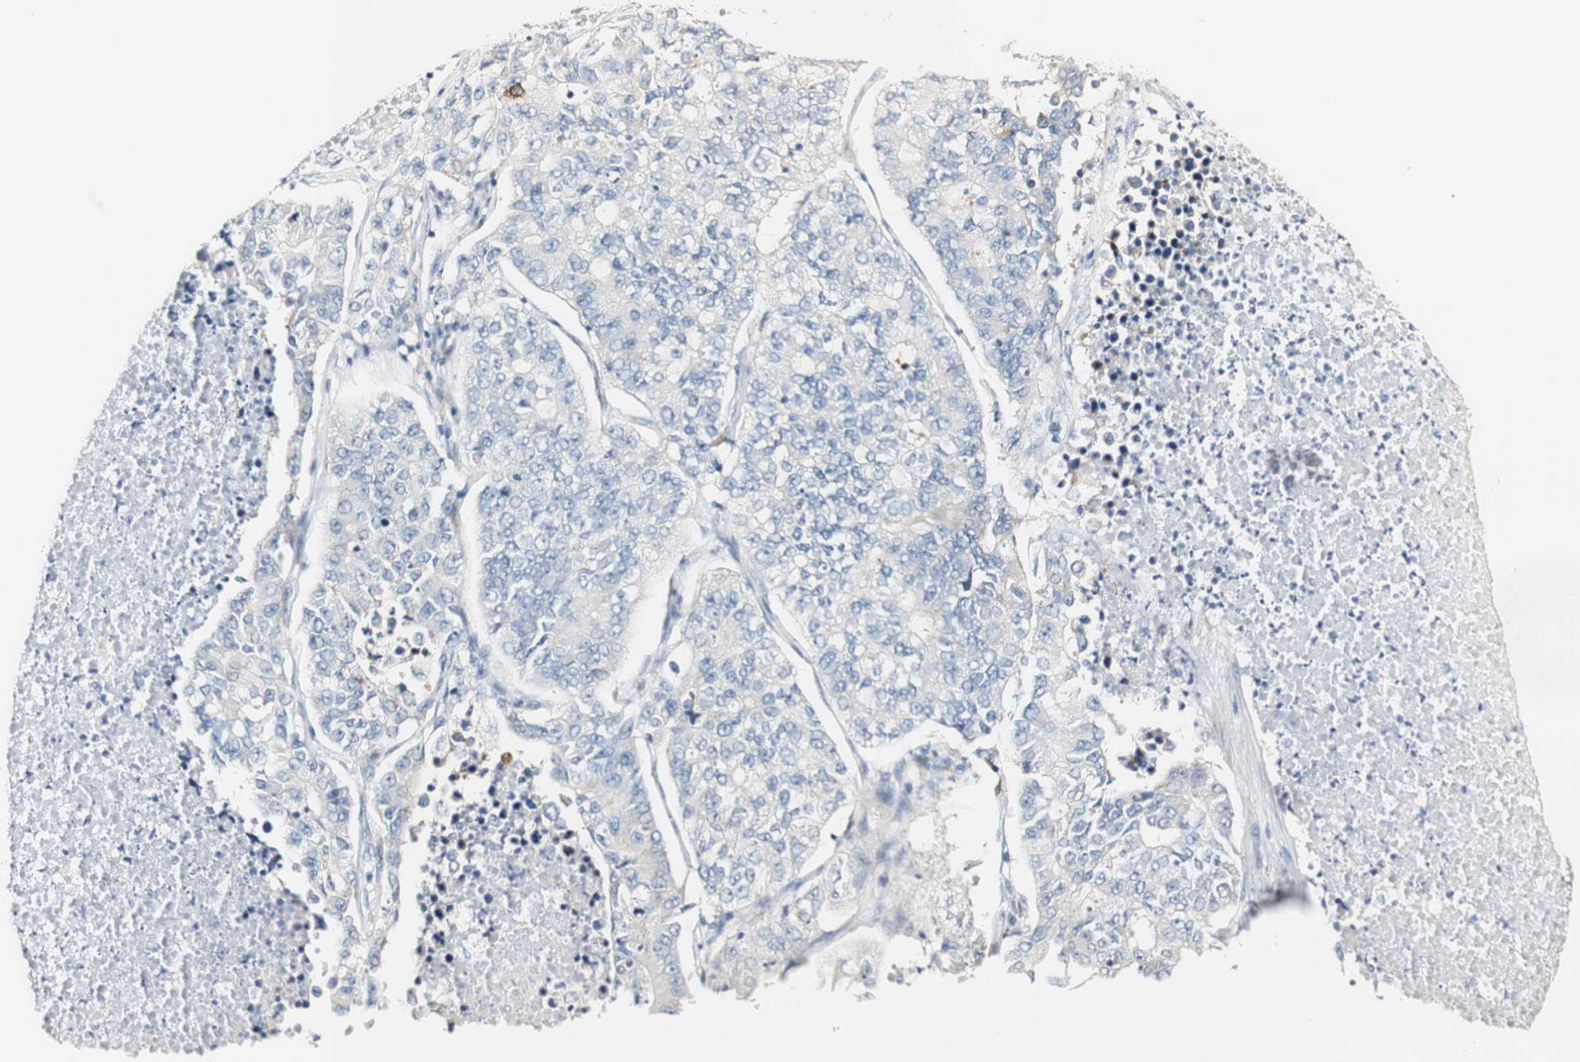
{"staining": {"intensity": "negative", "quantity": "none", "location": "none"}, "tissue": "lung cancer", "cell_type": "Tumor cells", "image_type": "cancer", "snomed": [{"axis": "morphology", "description": "Adenocarcinoma, NOS"}, {"axis": "topography", "description": "Lung"}], "caption": "Micrograph shows no significant protein staining in tumor cells of adenocarcinoma (lung).", "gene": "FMO3", "patient": {"sex": "male", "age": 49}}